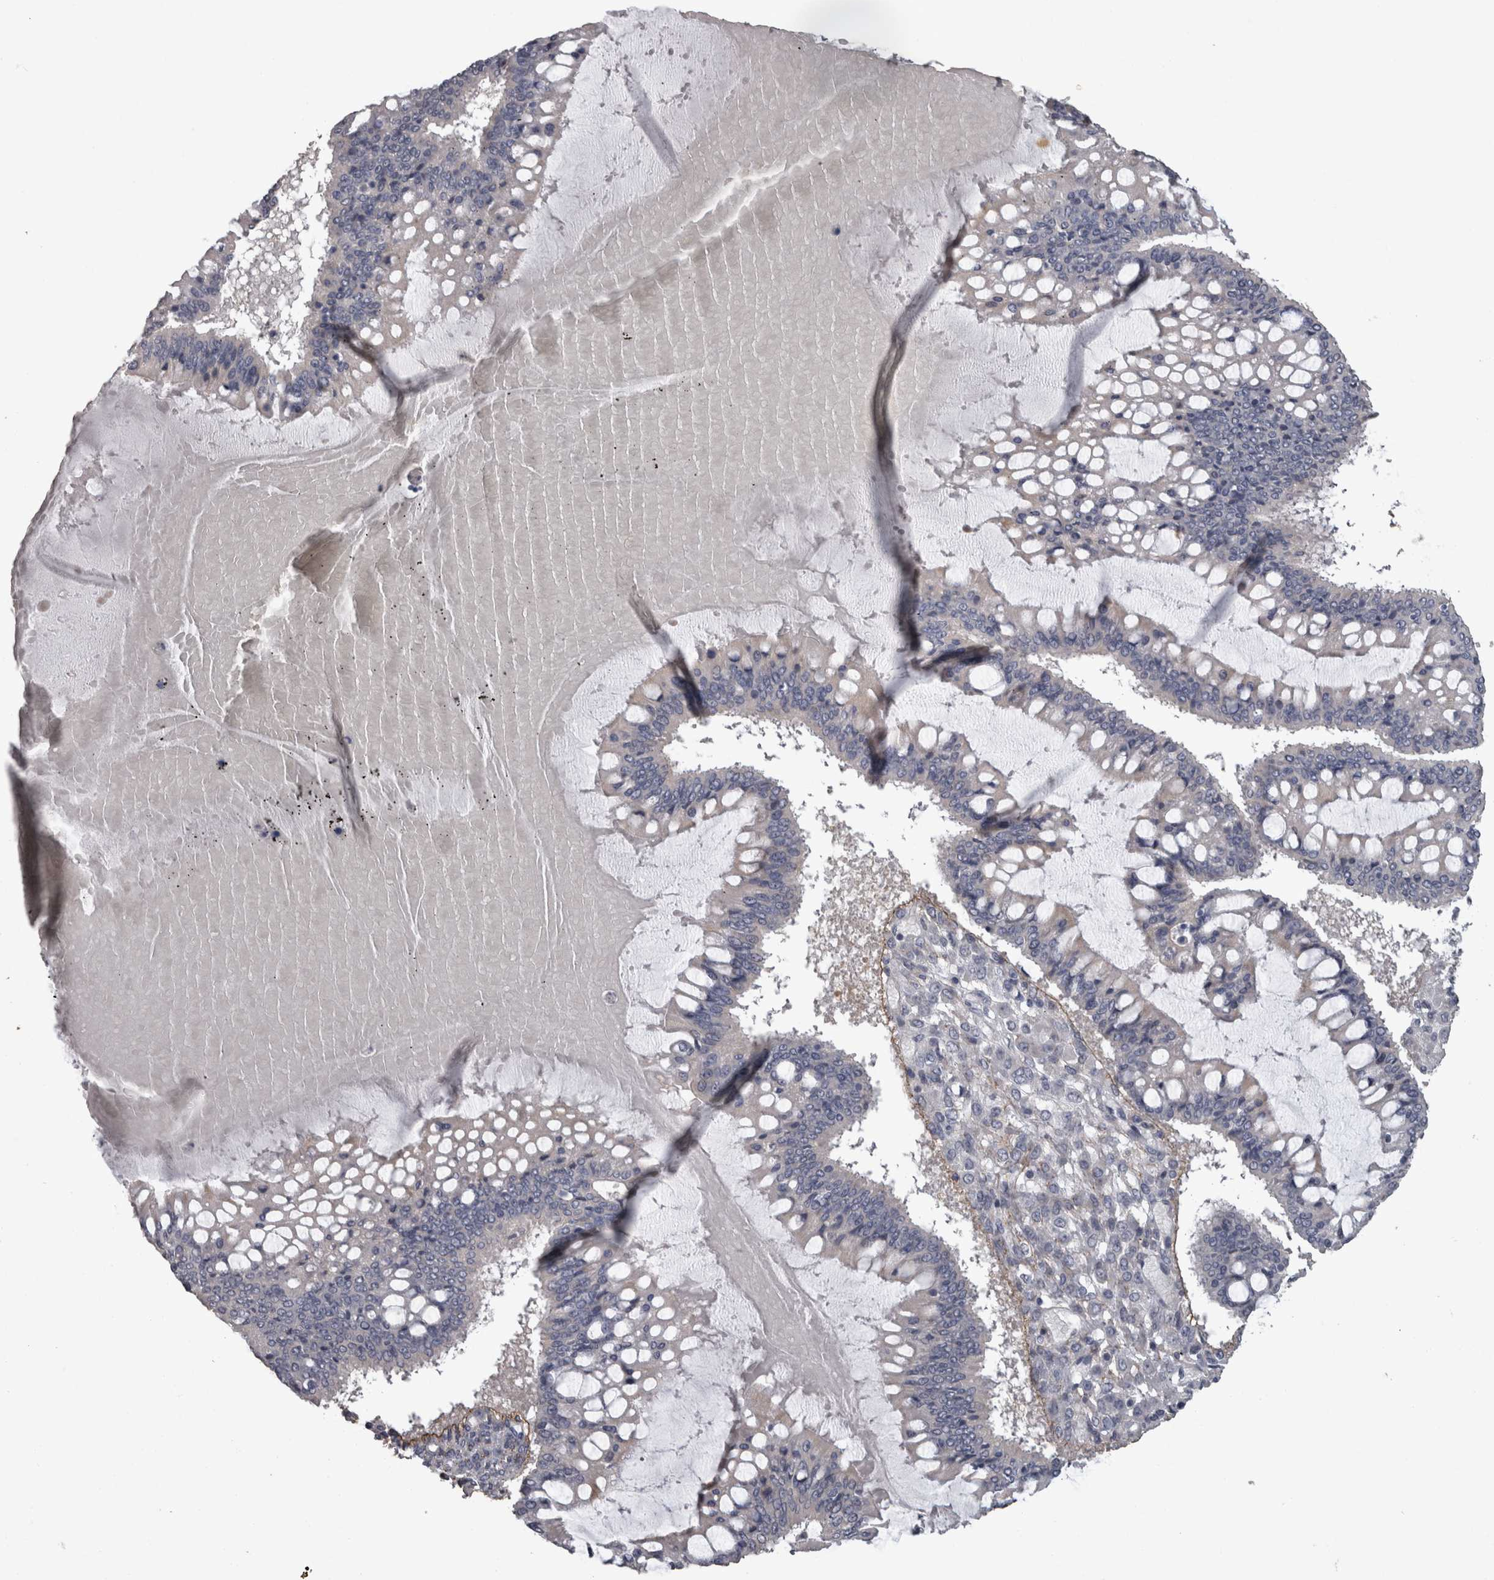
{"staining": {"intensity": "negative", "quantity": "none", "location": "none"}, "tissue": "ovarian cancer", "cell_type": "Tumor cells", "image_type": "cancer", "snomed": [{"axis": "morphology", "description": "Cystadenocarcinoma, mucinous, NOS"}, {"axis": "topography", "description": "Ovary"}], "caption": "Tumor cells show no significant protein expression in ovarian cancer.", "gene": "EFEMP2", "patient": {"sex": "female", "age": 73}}